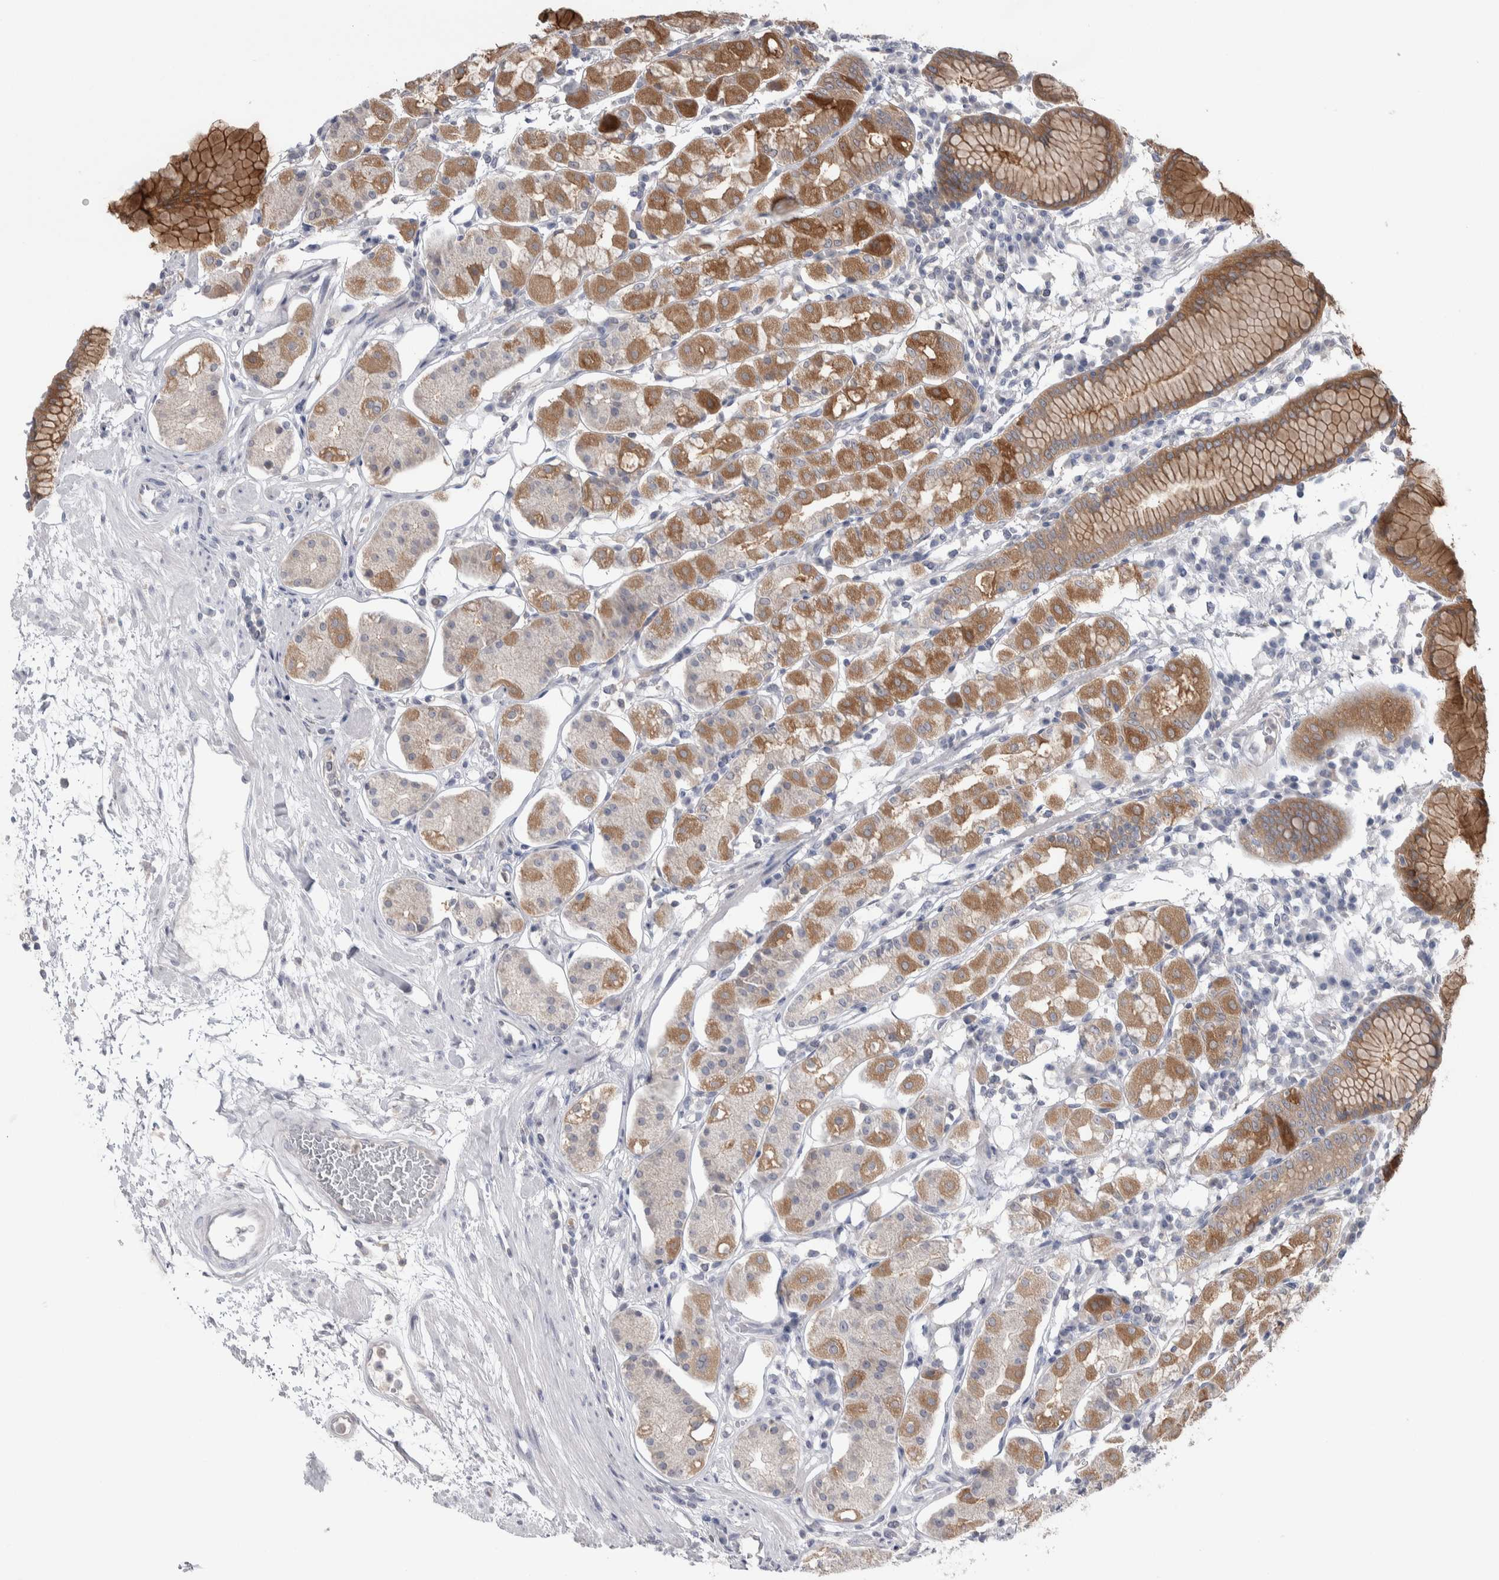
{"staining": {"intensity": "moderate", "quantity": "25%-75%", "location": "cytoplasmic/membranous"}, "tissue": "stomach", "cell_type": "Glandular cells", "image_type": "normal", "snomed": [{"axis": "morphology", "description": "Normal tissue, NOS"}, {"axis": "topography", "description": "Stomach"}, {"axis": "topography", "description": "Stomach, lower"}], "caption": "Protein analysis of benign stomach shows moderate cytoplasmic/membranous expression in about 25%-75% of glandular cells.", "gene": "HTATIP2", "patient": {"sex": "female", "age": 56}}